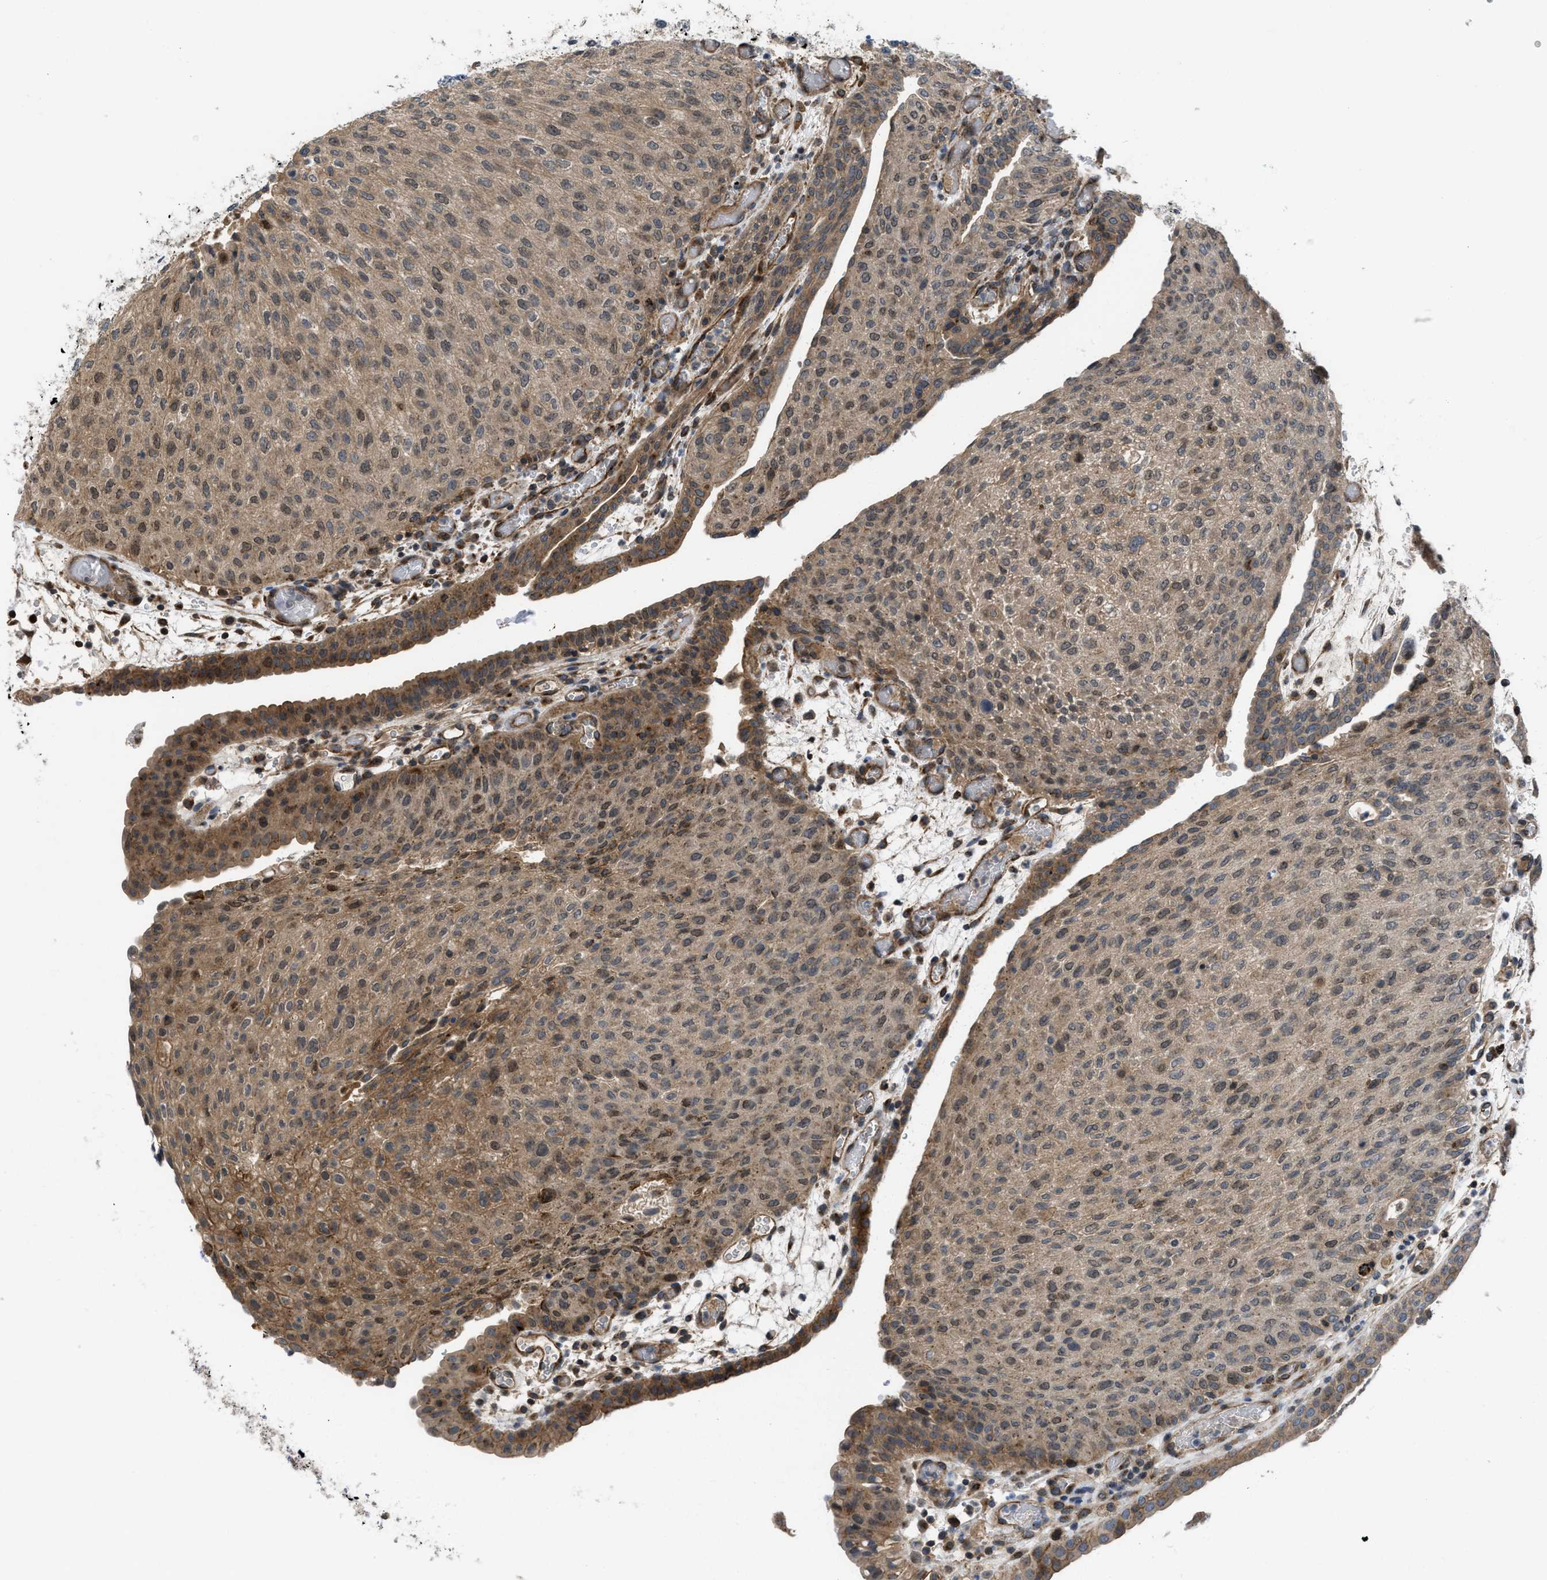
{"staining": {"intensity": "moderate", "quantity": ">75%", "location": "cytoplasmic/membranous"}, "tissue": "urothelial cancer", "cell_type": "Tumor cells", "image_type": "cancer", "snomed": [{"axis": "morphology", "description": "Urothelial carcinoma, Low grade"}, {"axis": "morphology", "description": "Urothelial carcinoma, High grade"}, {"axis": "topography", "description": "Urinary bladder"}], "caption": "Urothelial carcinoma (low-grade) was stained to show a protein in brown. There is medium levels of moderate cytoplasmic/membranous expression in approximately >75% of tumor cells.", "gene": "GPATCH2L", "patient": {"sex": "male", "age": 35}}